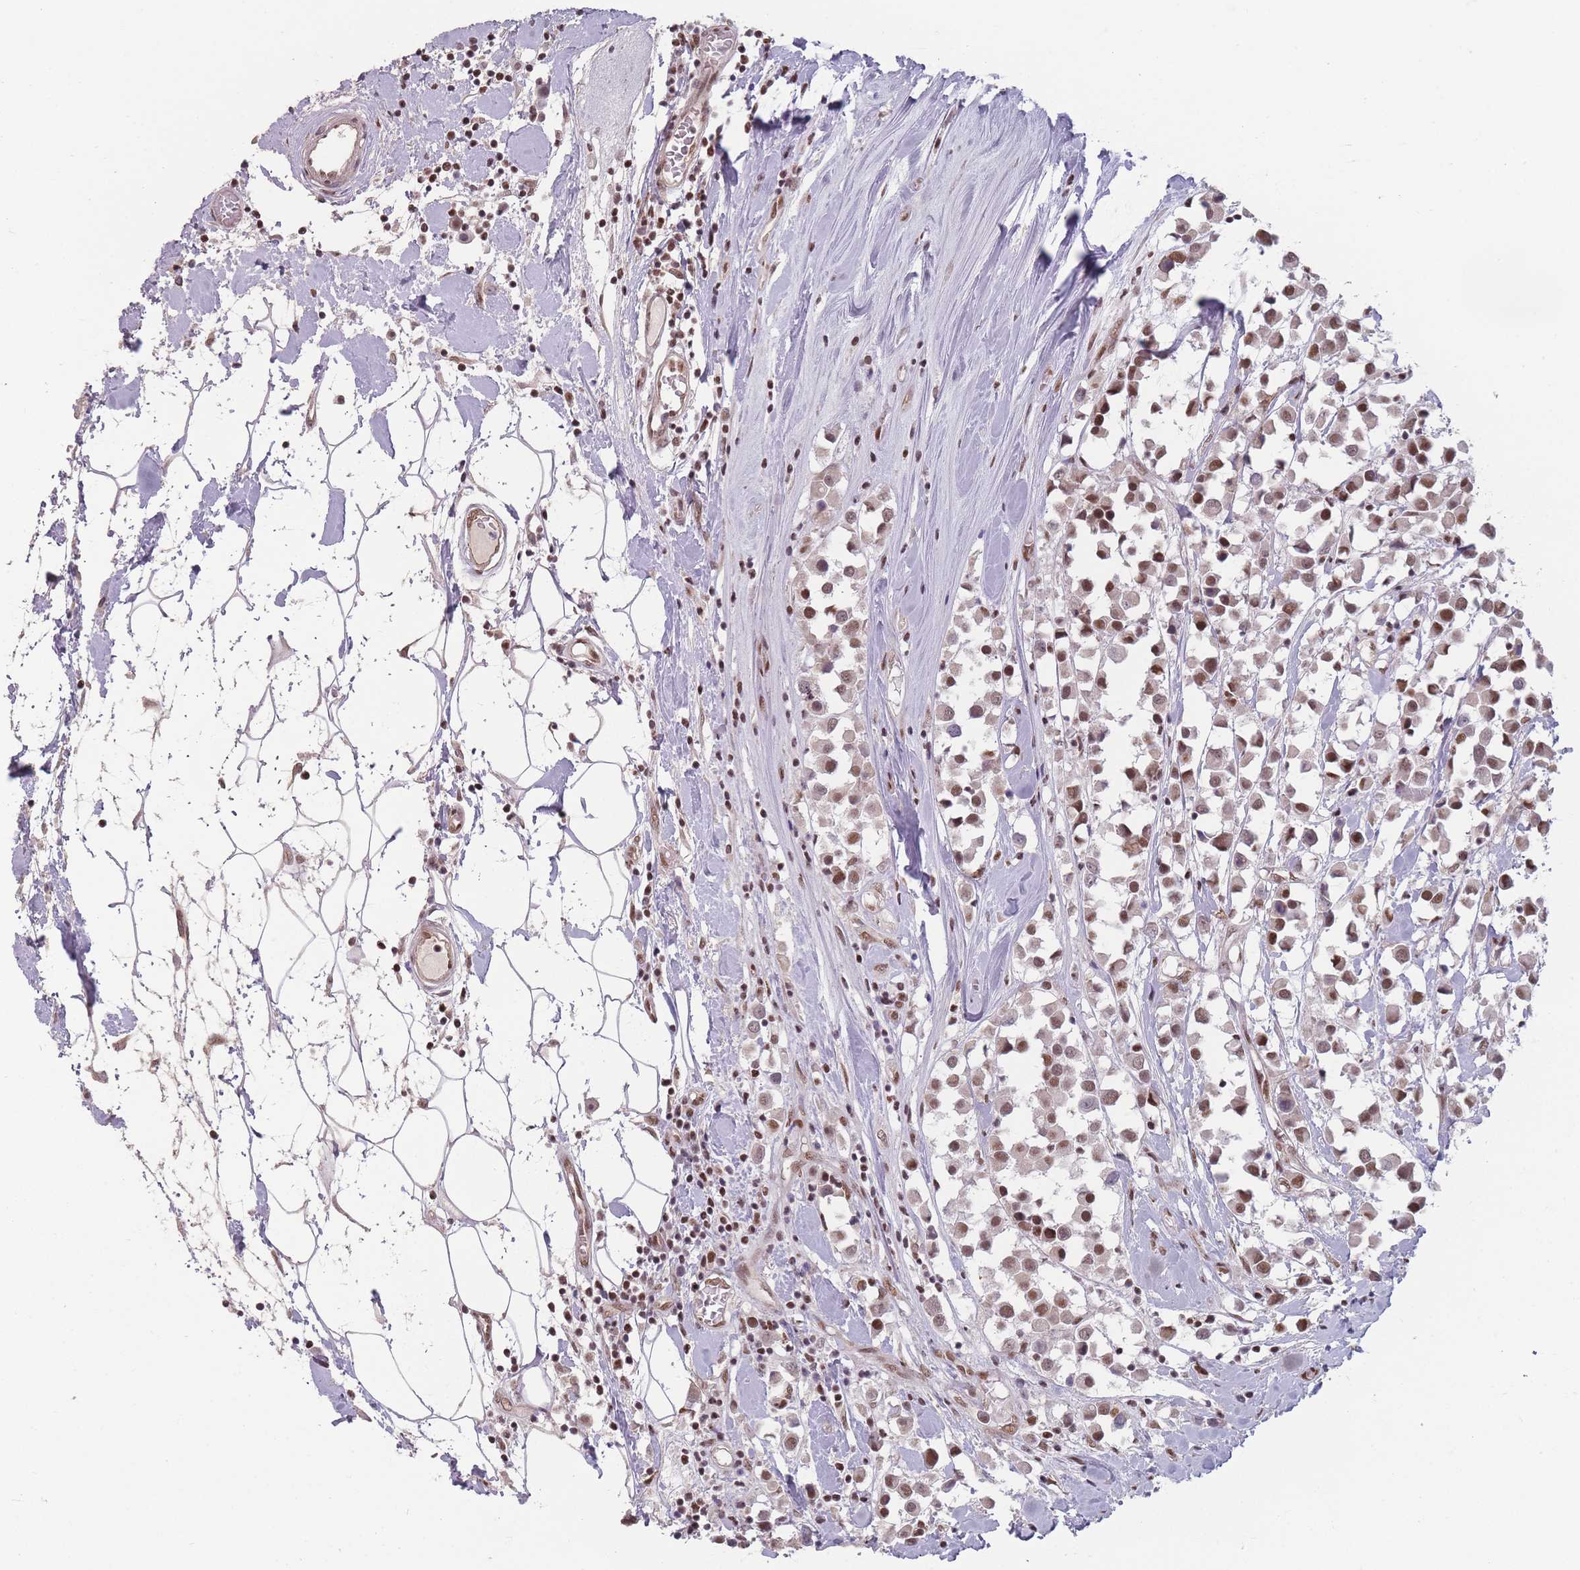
{"staining": {"intensity": "moderate", "quantity": ">75%", "location": "nuclear"}, "tissue": "breast cancer", "cell_type": "Tumor cells", "image_type": "cancer", "snomed": [{"axis": "morphology", "description": "Duct carcinoma"}, {"axis": "topography", "description": "Breast"}], "caption": "Breast cancer stained with a brown dye demonstrates moderate nuclear positive staining in about >75% of tumor cells.", "gene": "SH3BGRL2", "patient": {"sex": "female", "age": 61}}